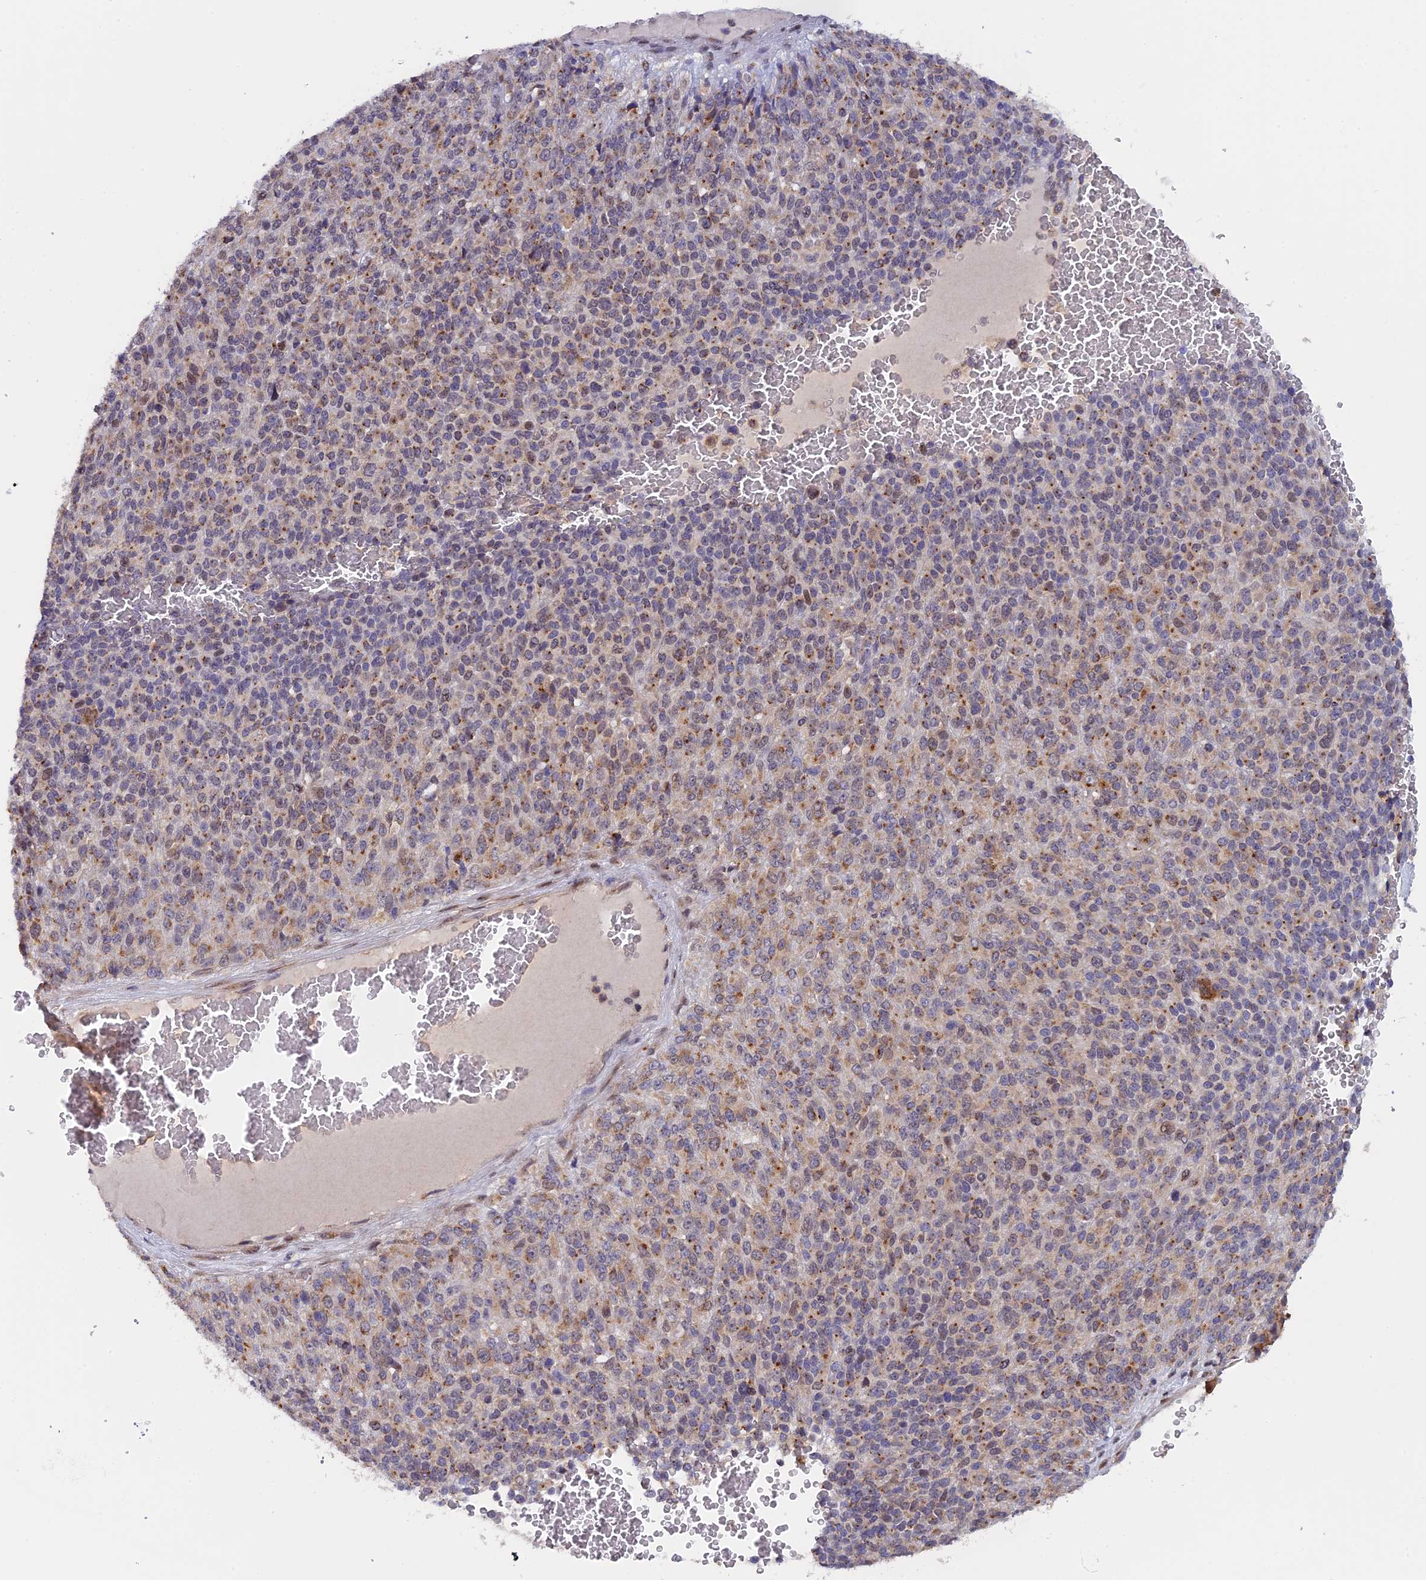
{"staining": {"intensity": "moderate", "quantity": "25%-75%", "location": "cytoplasmic/membranous"}, "tissue": "melanoma", "cell_type": "Tumor cells", "image_type": "cancer", "snomed": [{"axis": "morphology", "description": "Malignant melanoma, Metastatic site"}, {"axis": "topography", "description": "Brain"}], "caption": "The immunohistochemical stain highlights moderate cytoplasmic/membranous expression in tumor cells of malignant melanoma (metastatic site) tissue.", "gene": "SNX17", "patient": {"sex": "female", "age": 56}}